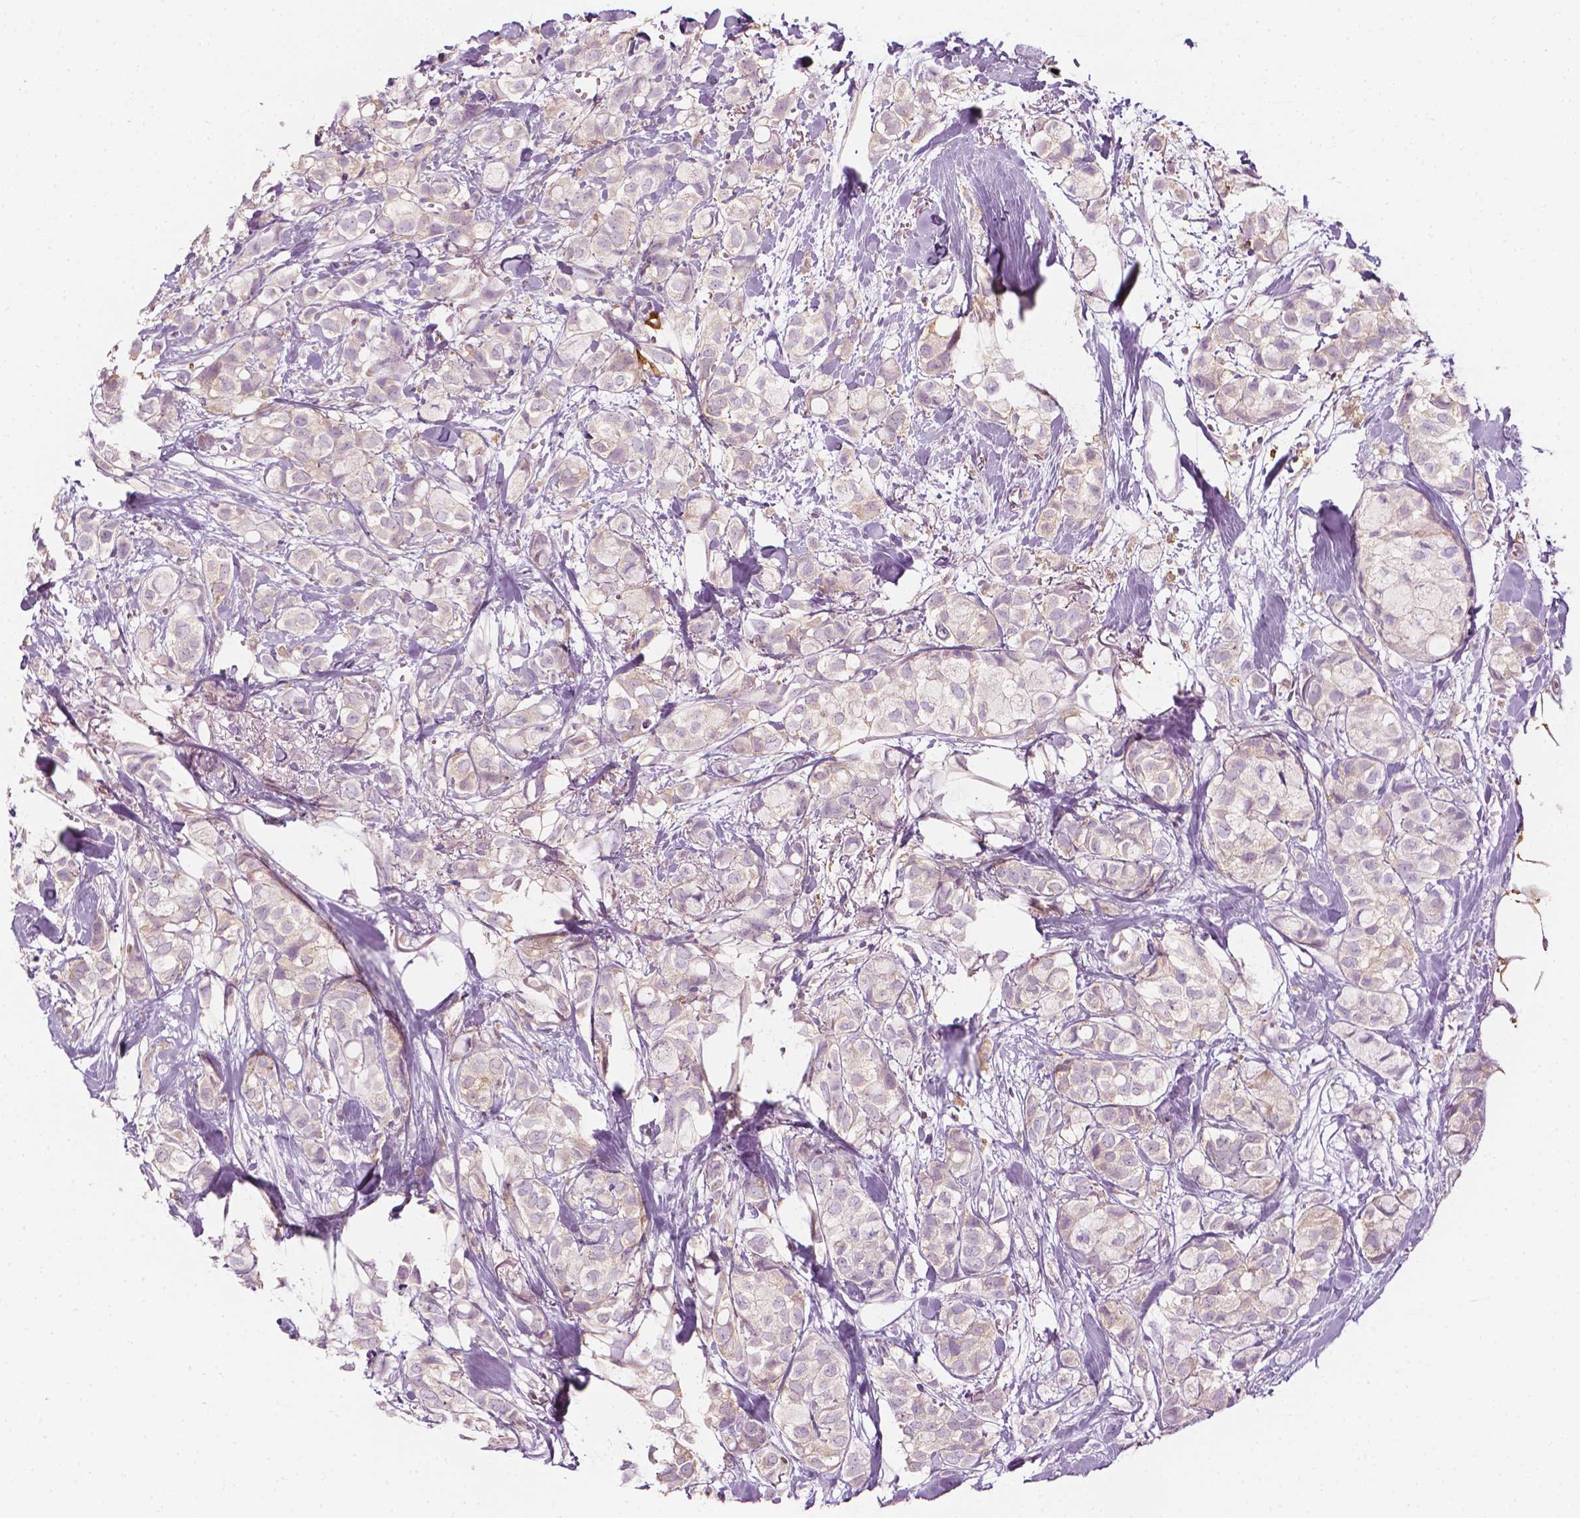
{"staining": {"intensity": "negative", "quantity": "none", "location": "none"}, "tissue": "breast cancer", "cell_type": "Tumor cells", "image_type": "cancer", "snomed": [{"axis": "morphology", "description": "Duct carcinoma"}, {"axis": "topography", "description": "Breast"}], "caption": "Image shows no significant protein positivity in tumor cells of breast cancer (infiltrating ductal carcinoma).", "gene": "SHMT1", "patient": {"sex": "female", "age": 85}}